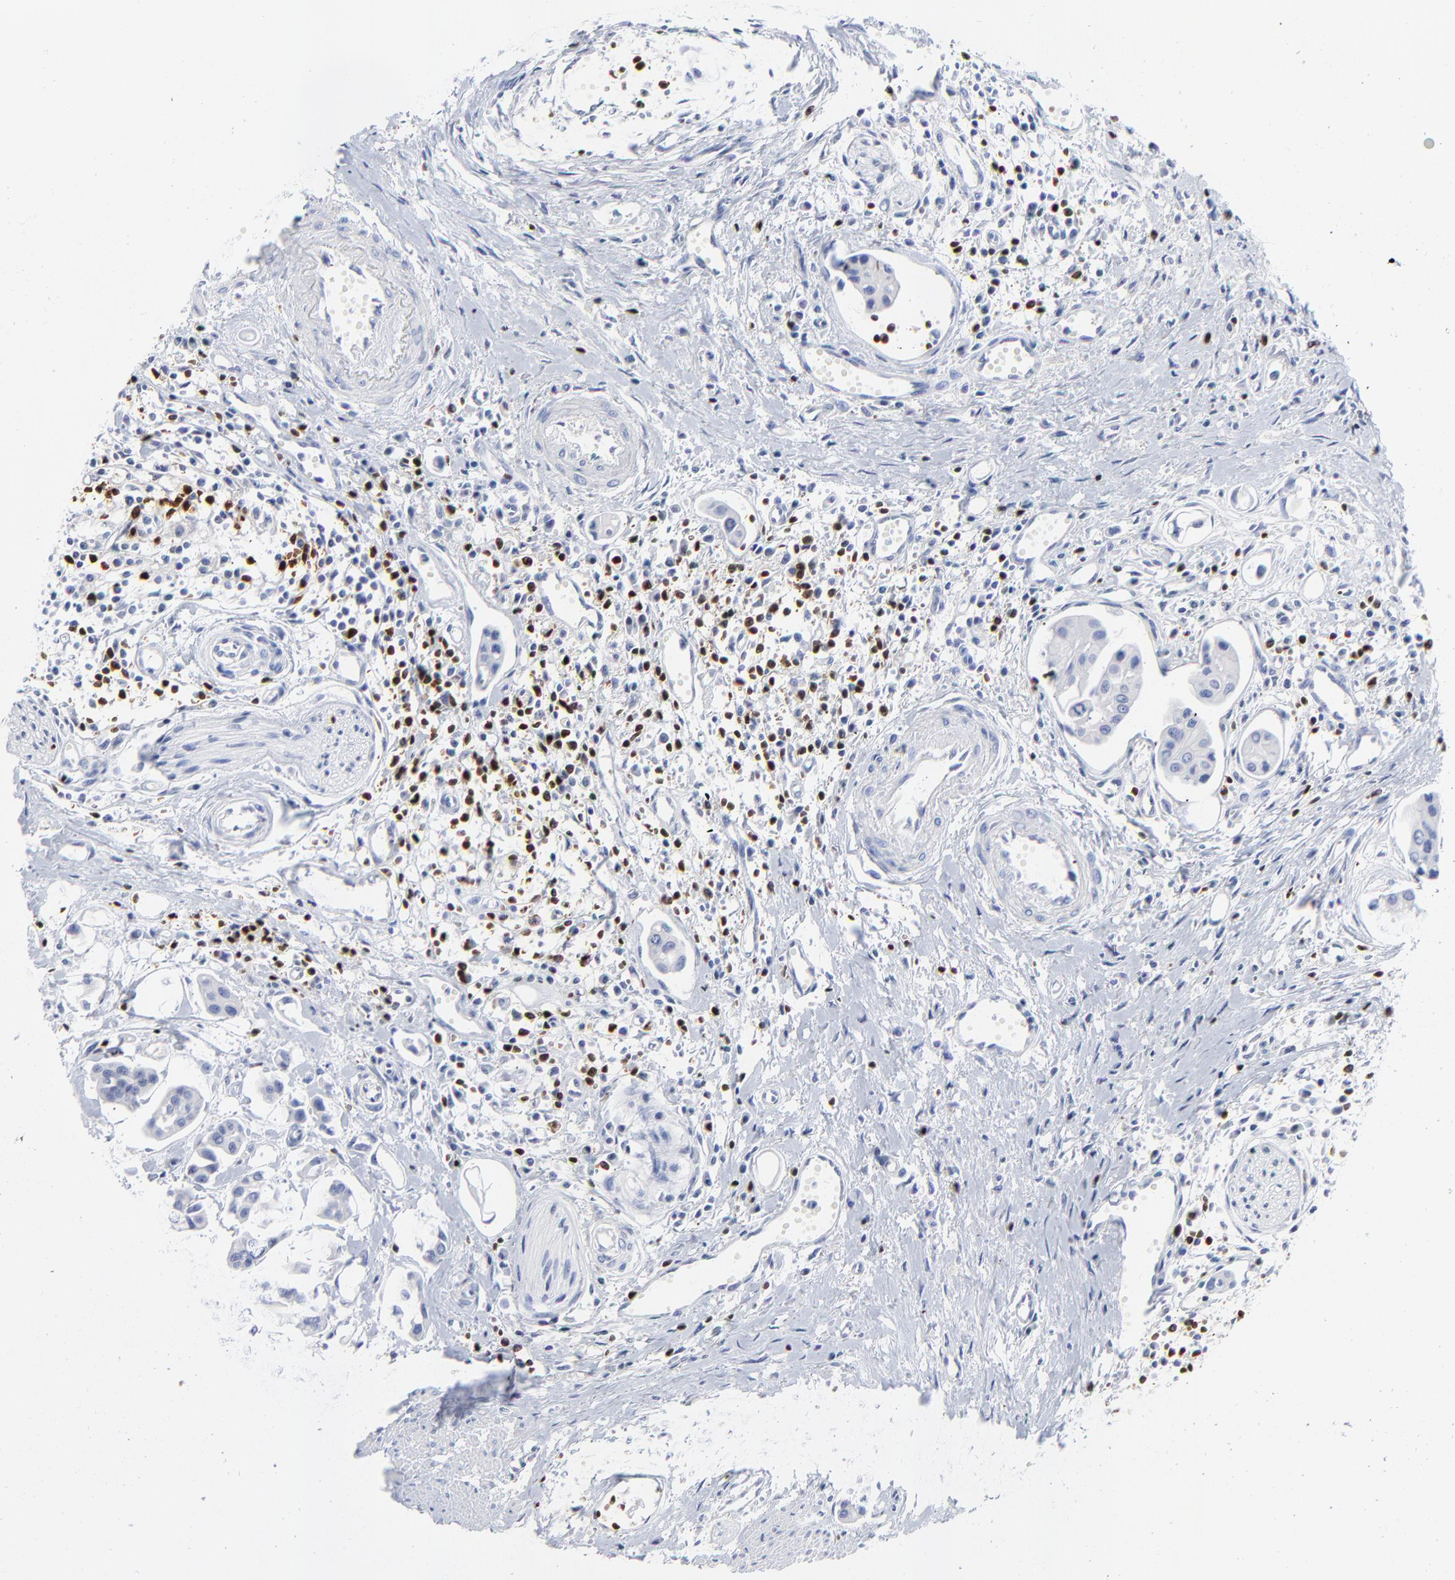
{"staining": {"intensity": "negative", "quantity": "none", "location": "none"}, "tissue": "urothelial cancer", "cell_type": "Tumor cells", "image_type": "cancer", "snomed": [{"axis": "morphology", "description": "Urothelial carcinoma, High grade"}, {"axis": "topography", "description": "Urinary bladder"}], "caption": "Urothelial carcinoma (high-grade) was stained to show a protein in brown. There is no significant staining in tumor cells. Brightfield microscopy of immunohistochemistry (IHC) stained with DAB (3,3'-diaminobenzidine) (brown) and hematoxylin (blue), captured at high magnification.", "gene": "ZAP70", "patient": {"sex": "male", "age": 66}}